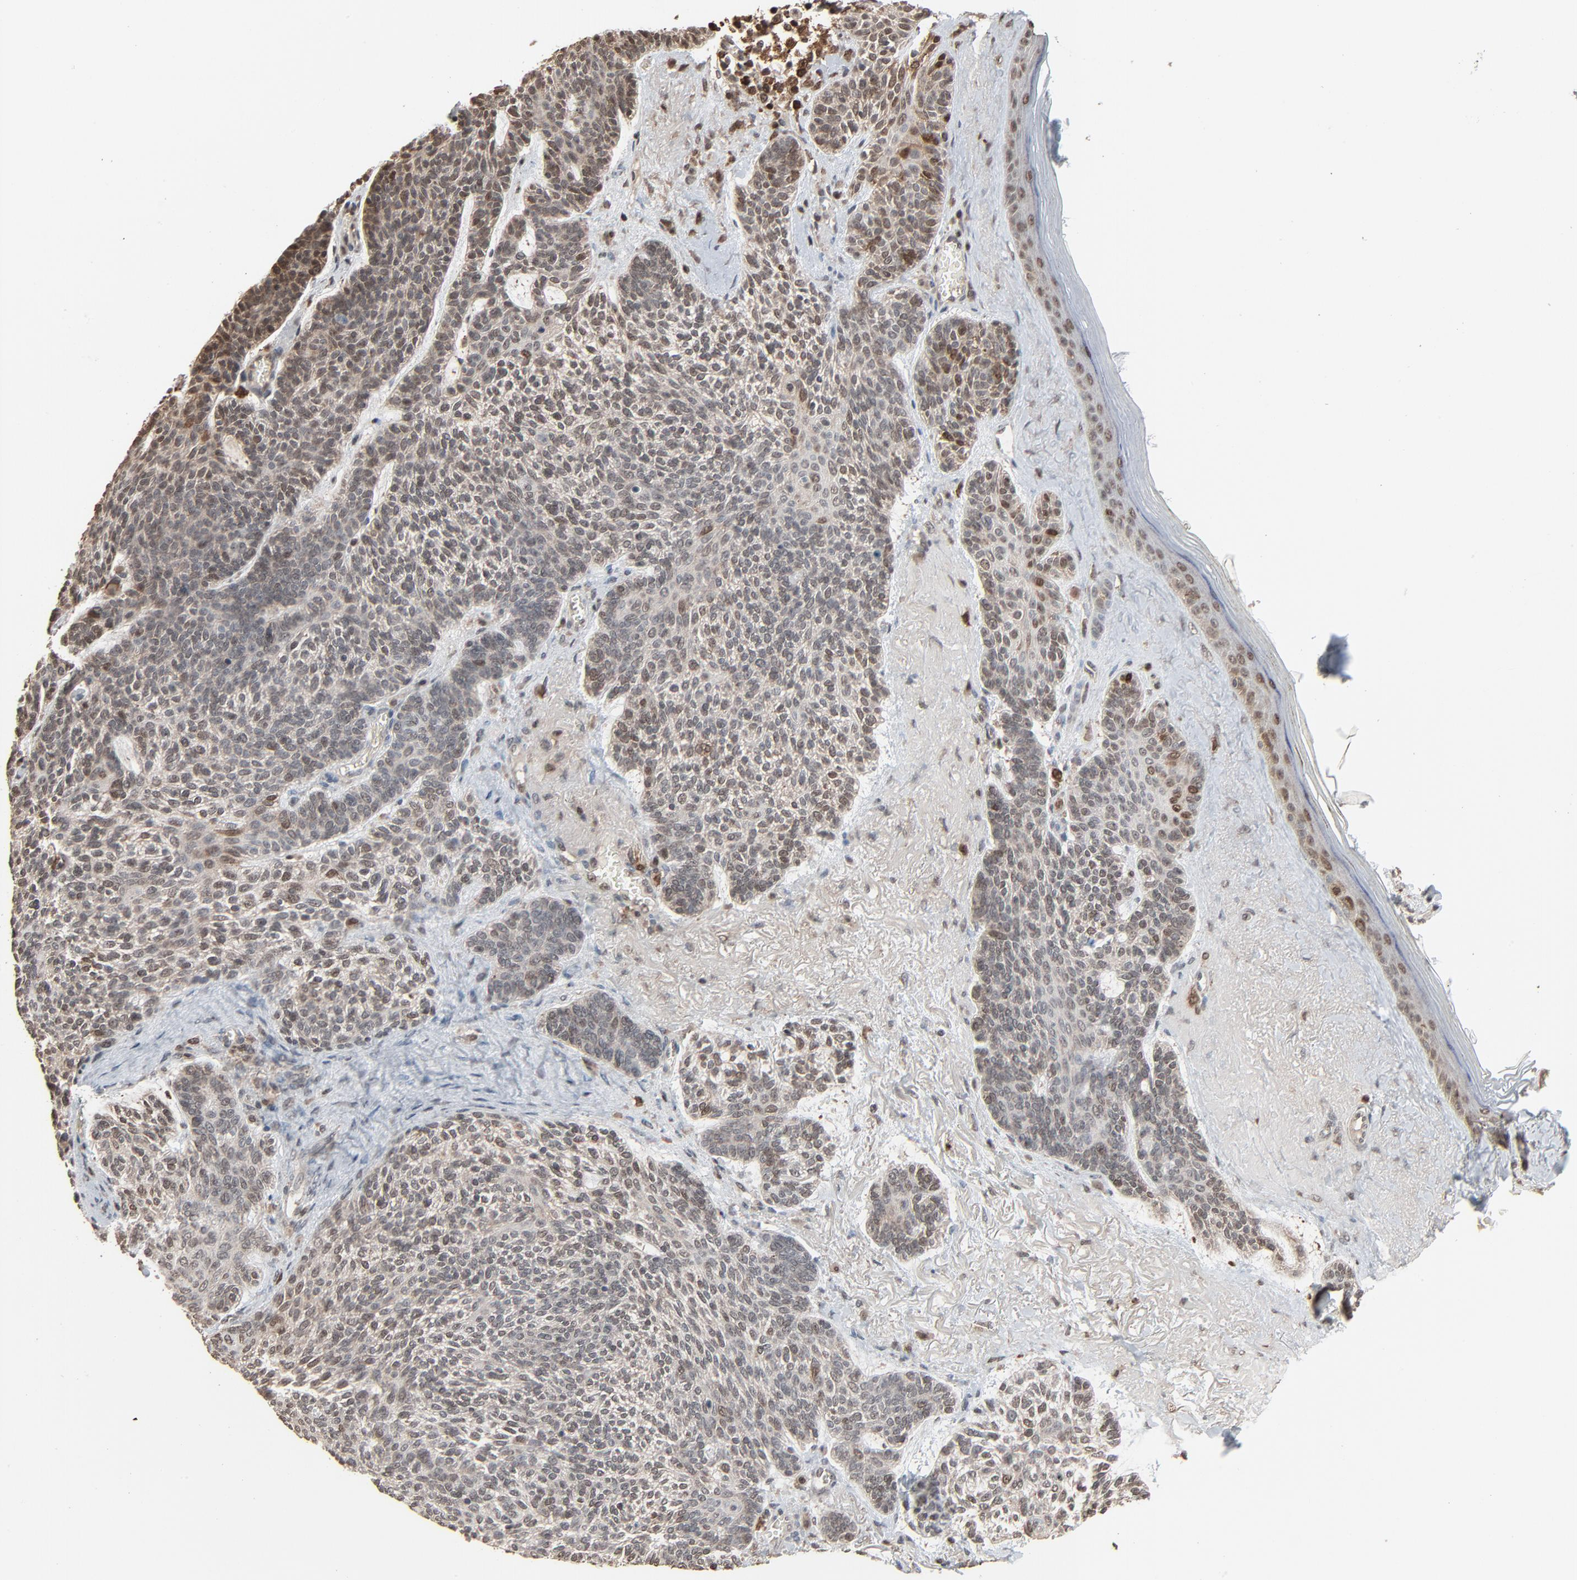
{"staining": {"intensity": "weak", "quantity": ">75%", "location": "nuclear"}, "tissue": "skin cancer", "cell_type": "Tumor cells", "image_type": "cancer", "snomed": [{"axis": "morphology", "description": "Normal tissue, NOS"}, {"axis": "morphology", "description": "Basal cell carcinoma"}, {"axis": "topography", "description": "Skin"}], "caption": "Protein expression analysis of basal cell carcinoma (skin) demonstrates weak nuclear staining in approximately >75% of tumor cells. (IHC, brightfield microscopy, high magnification).", "gene": "RPS6KA3", "patient": {"sex": "female", "age": 70}}